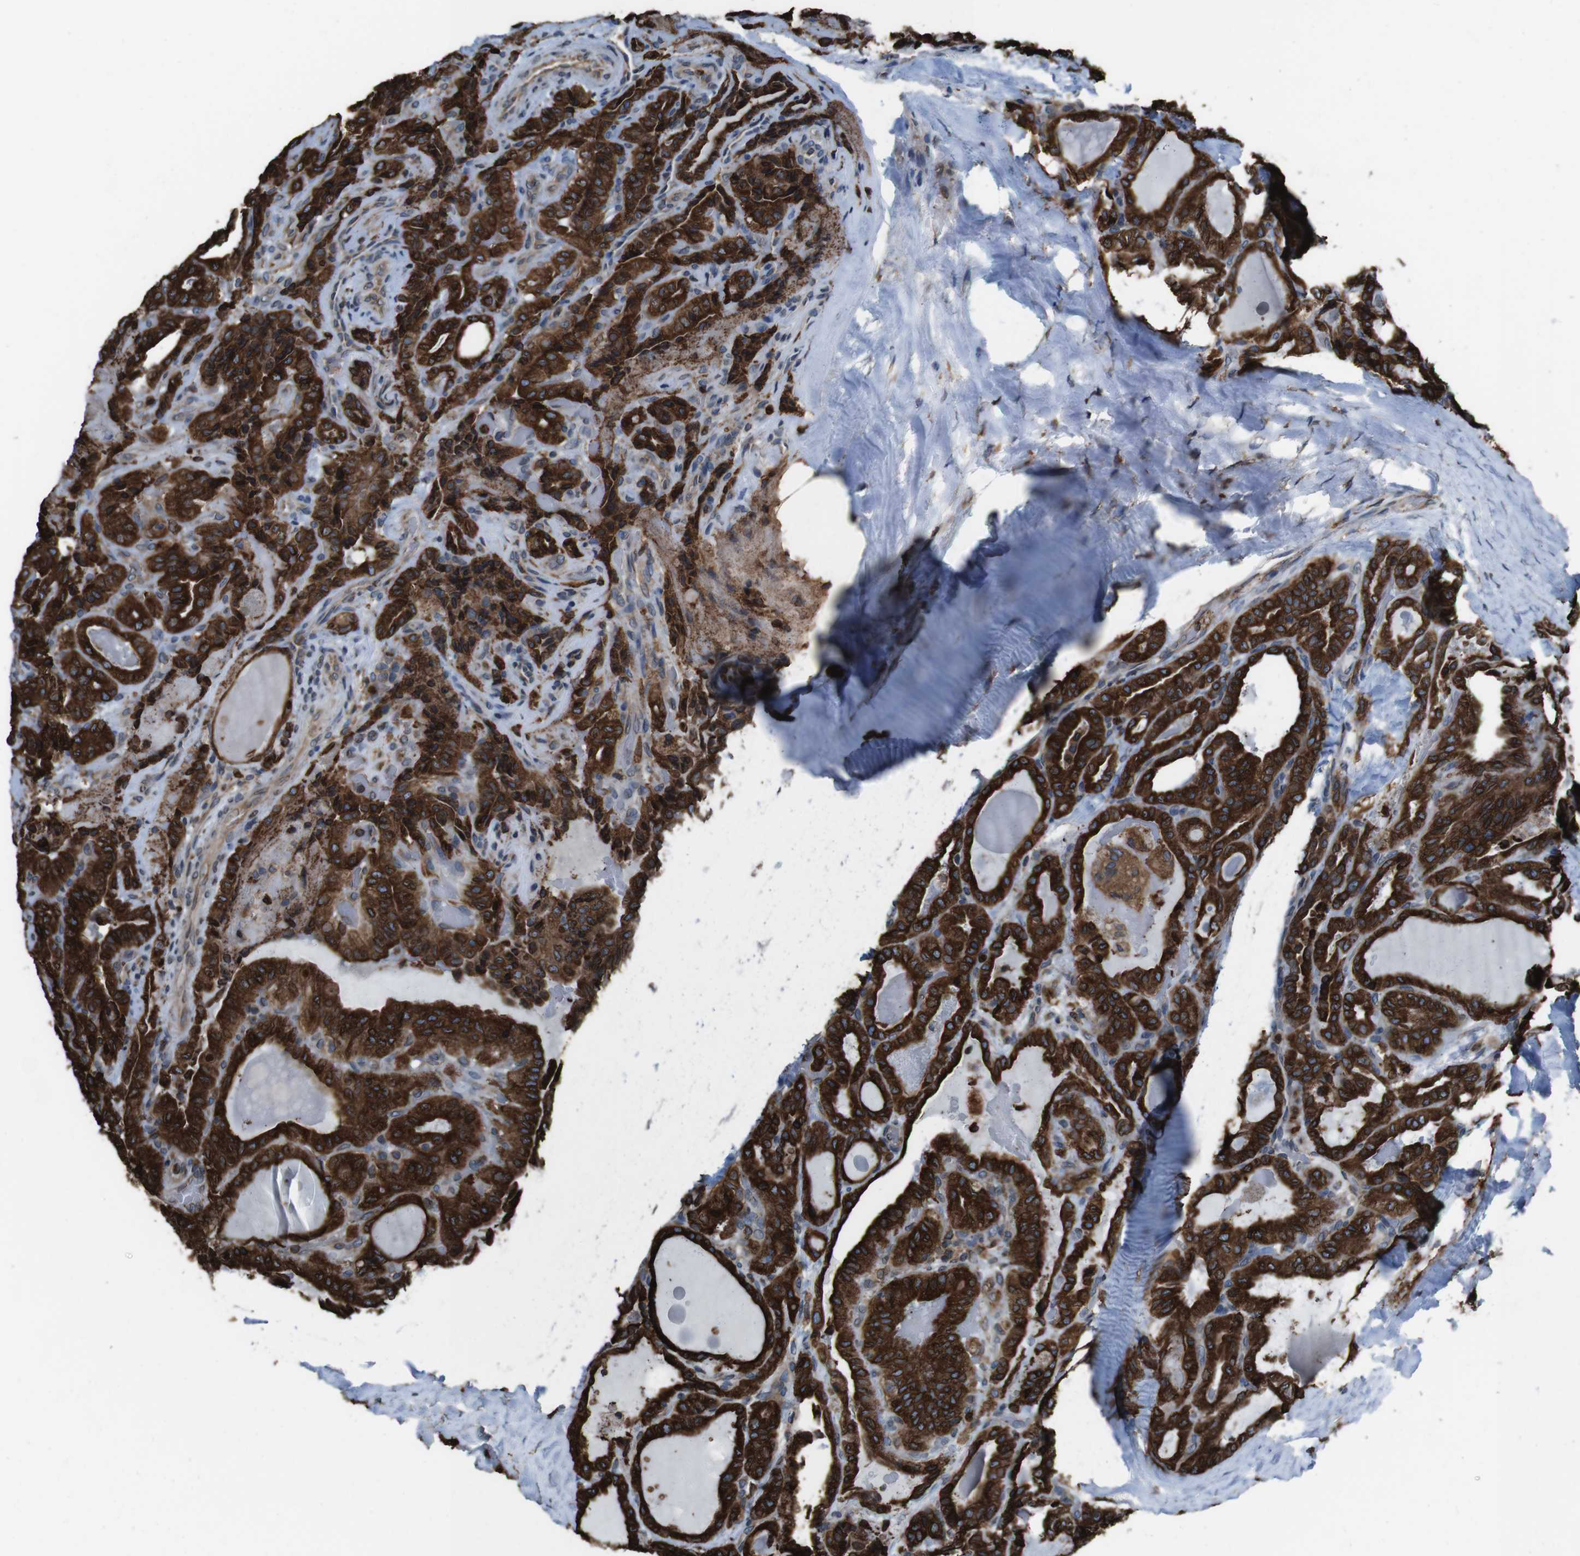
{"staining": {"intensity": "strong", "quantity": ">75%", "location": "cytoplasmic/membranous"}, "tissue": "thyroid cancer", "cell_type": "Tumor cells", "image_type": "cancer", "snomed": [{"axis": "morphology", "description": "Papillary adenocarcinoma, NOS"}, {"axis": "topography", "description": "Thyroid gland"}], "caption": "Immunohistochemical staining of human thyroid papillary adenocarcinoma shows strong cytoplasmic/membranous protein positivity in about >75% of tumor cells.", "gene": "APMAP", "patient": {"sex": "male", "age": 77}}